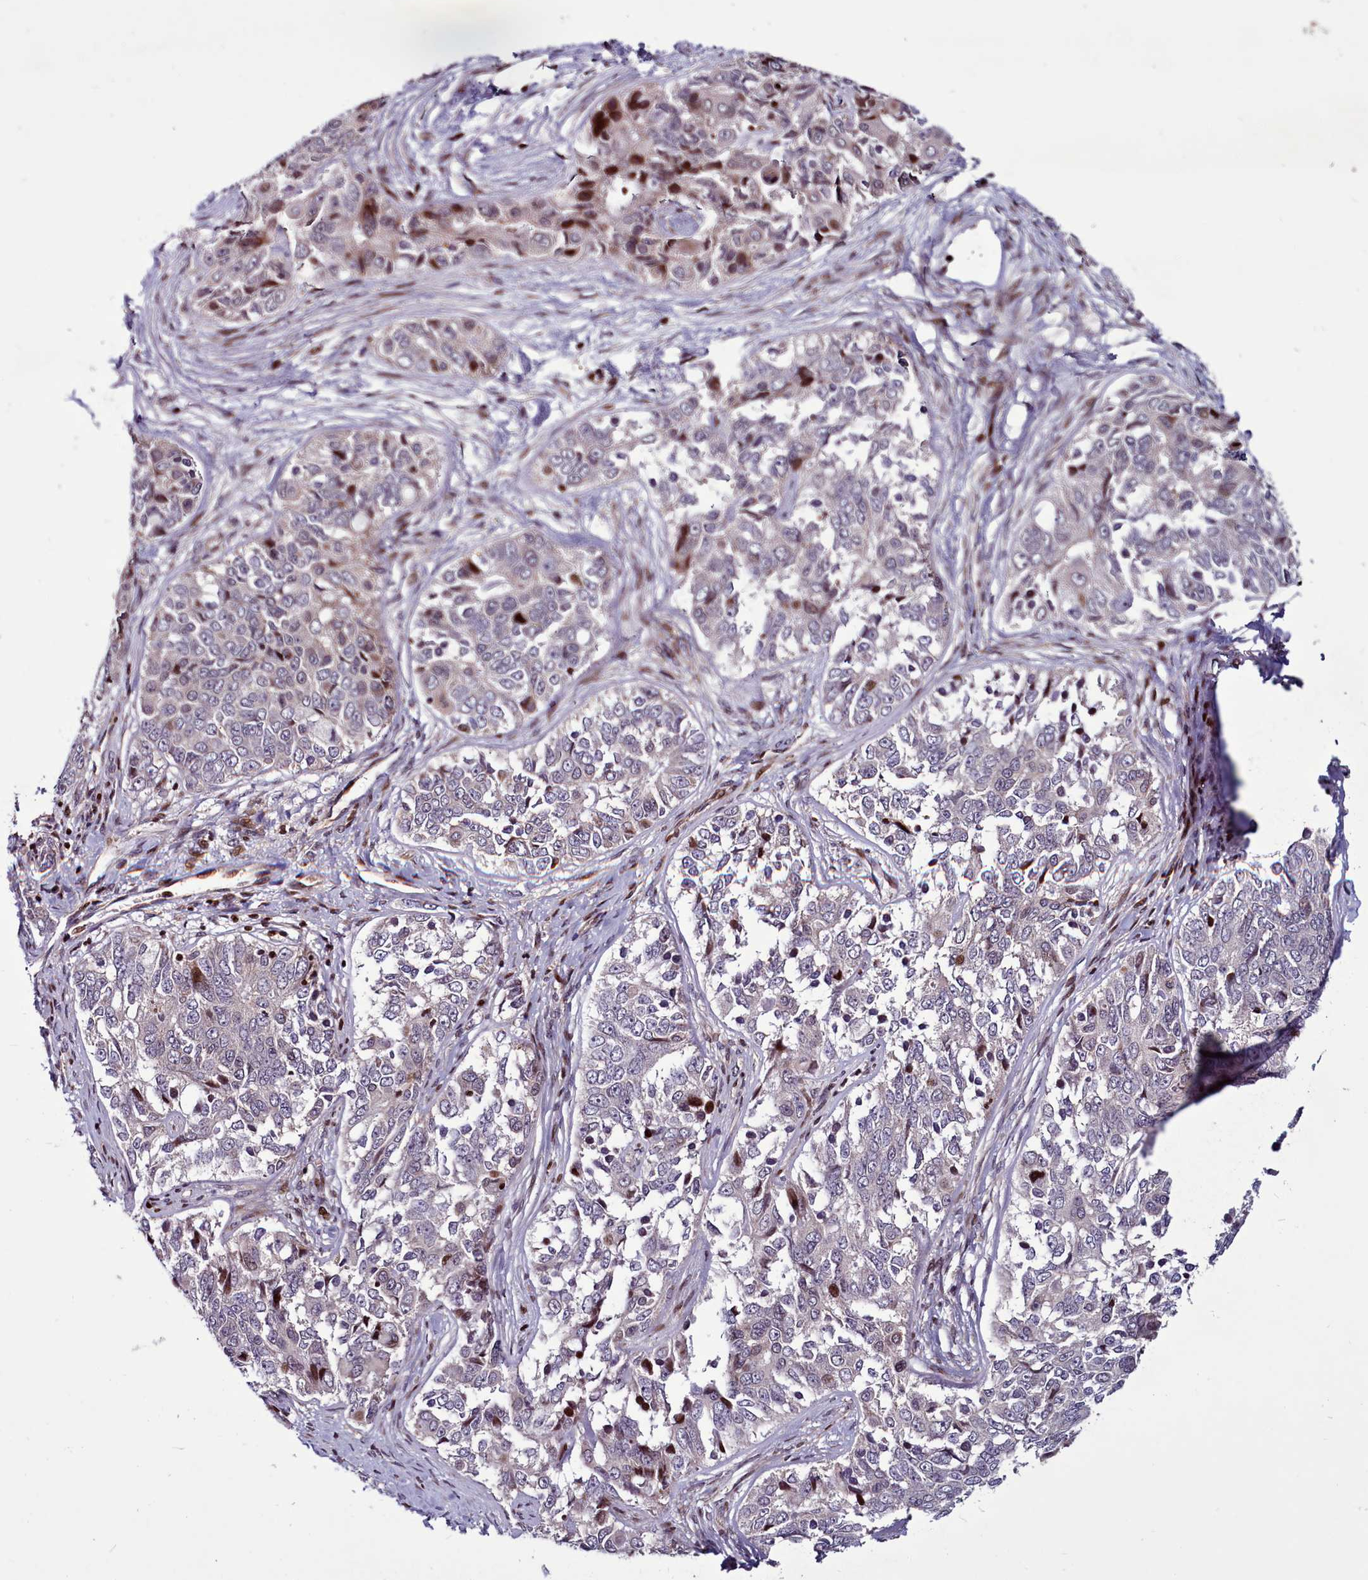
{"staining": {"intensity": "negative", "quantity": "none", "location": "none"}, "tissue": "ovarian cancer", "cell_type": "Tumor cells", "image_type": "cancer", "snomed": [{"axis": "morphology", "description": "Carcinoma, endometroid"}, {"axis": "topography", "description": "Ovary"}], "caption": "Ovarian cancer was stained to show a protein in brown. There is no significant staining in tumor cells.", "gene": "WBP11", "patient": {"sex": "female", "age": 51}}